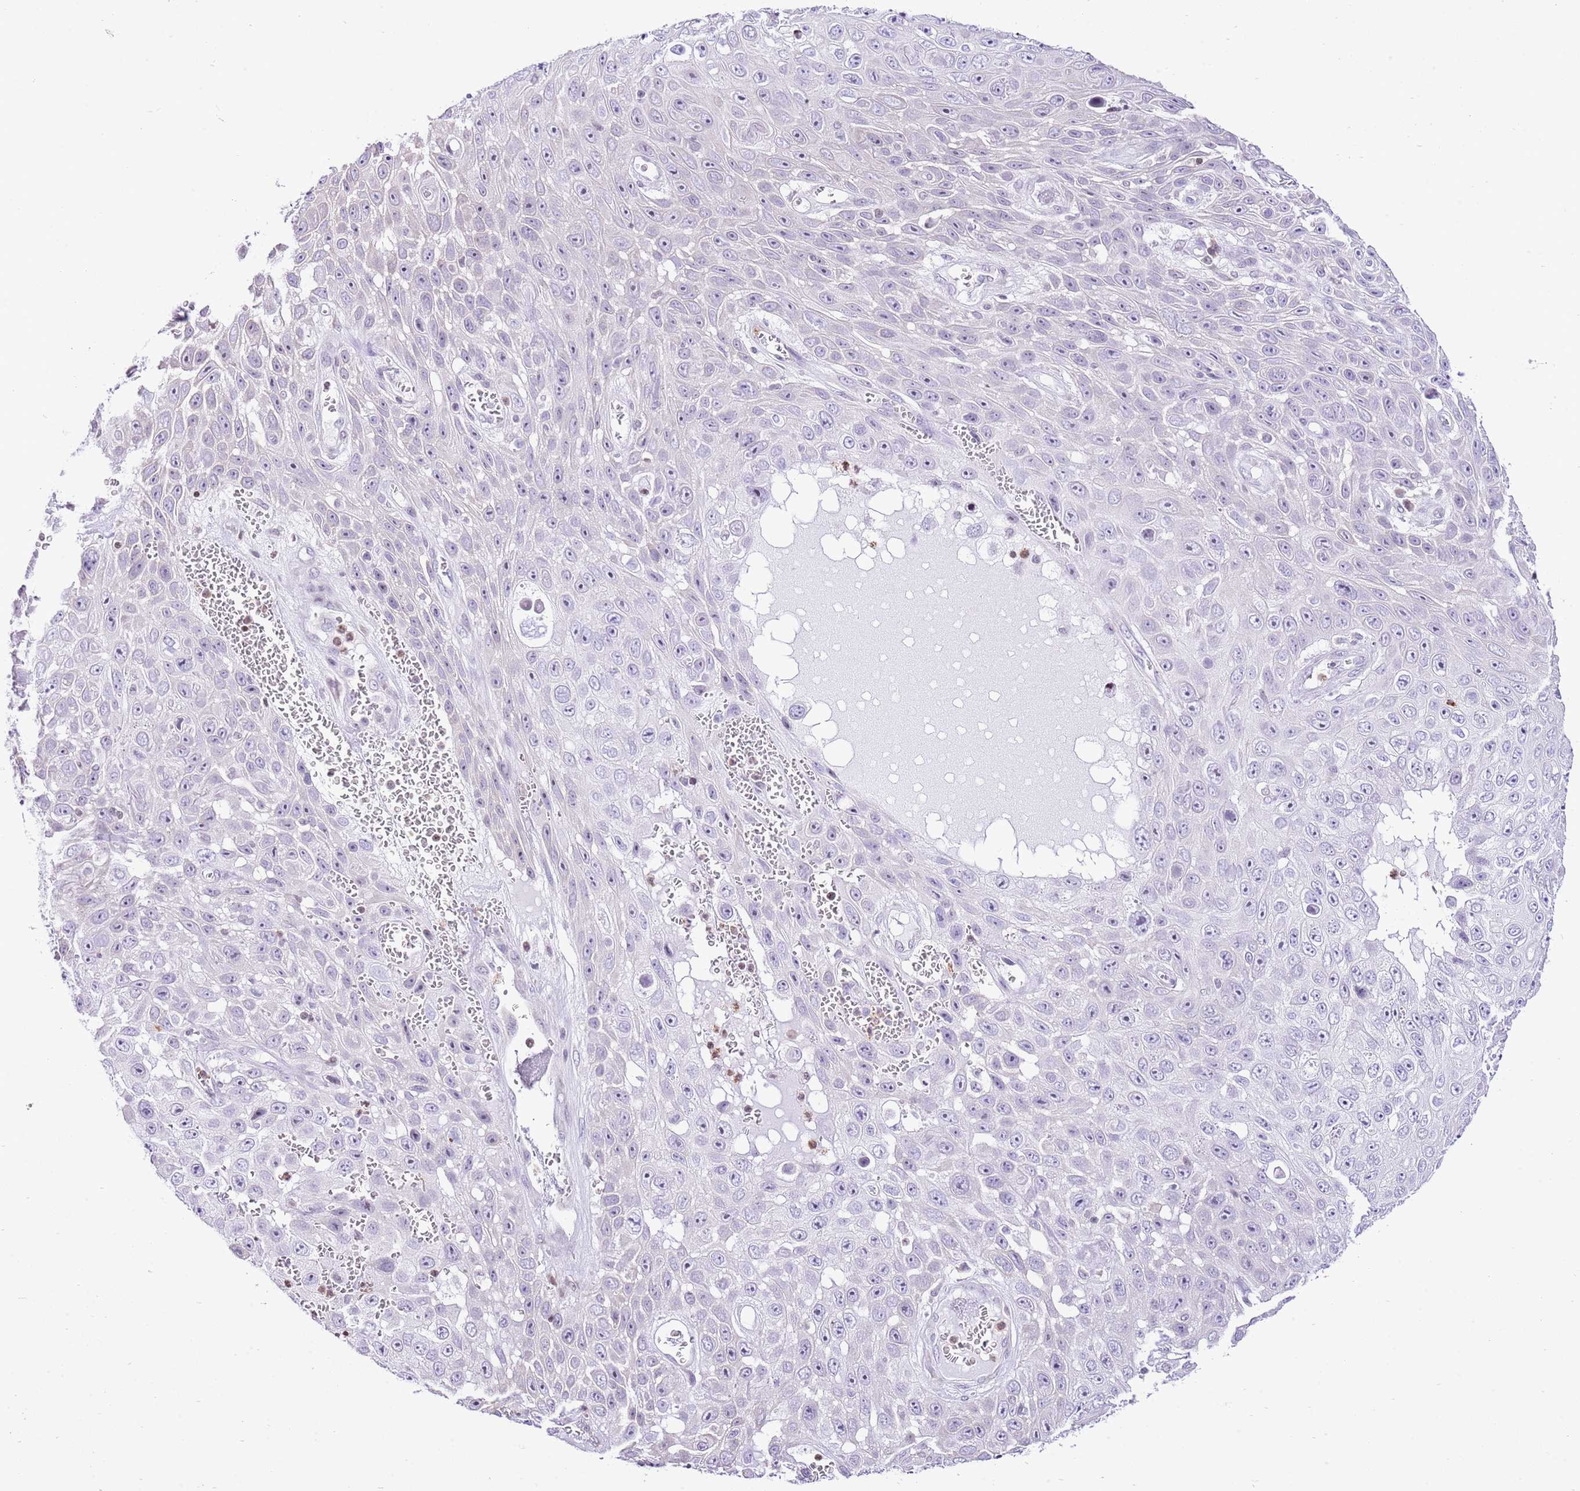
{"staining": {"intensity": "negative", "quantity": "none", "location": "none"}, "tissue": "skin cancer", "cell_type": "Tumor cells", "image_type": "cancer", "snomed": [{"axis": "morphology", "description": "Squamous cell carcinoma, NOS"}, {"axis": "topography", "description": "Skin"}], "caption": "Histopathology image shows no protein staining in tumor cells of skin cancer (squamous cell carcinoma) tissue. (DAB IHC, high magnification).", "gene": "PRR15", "patient": {"sex": "male", "age": 82}}